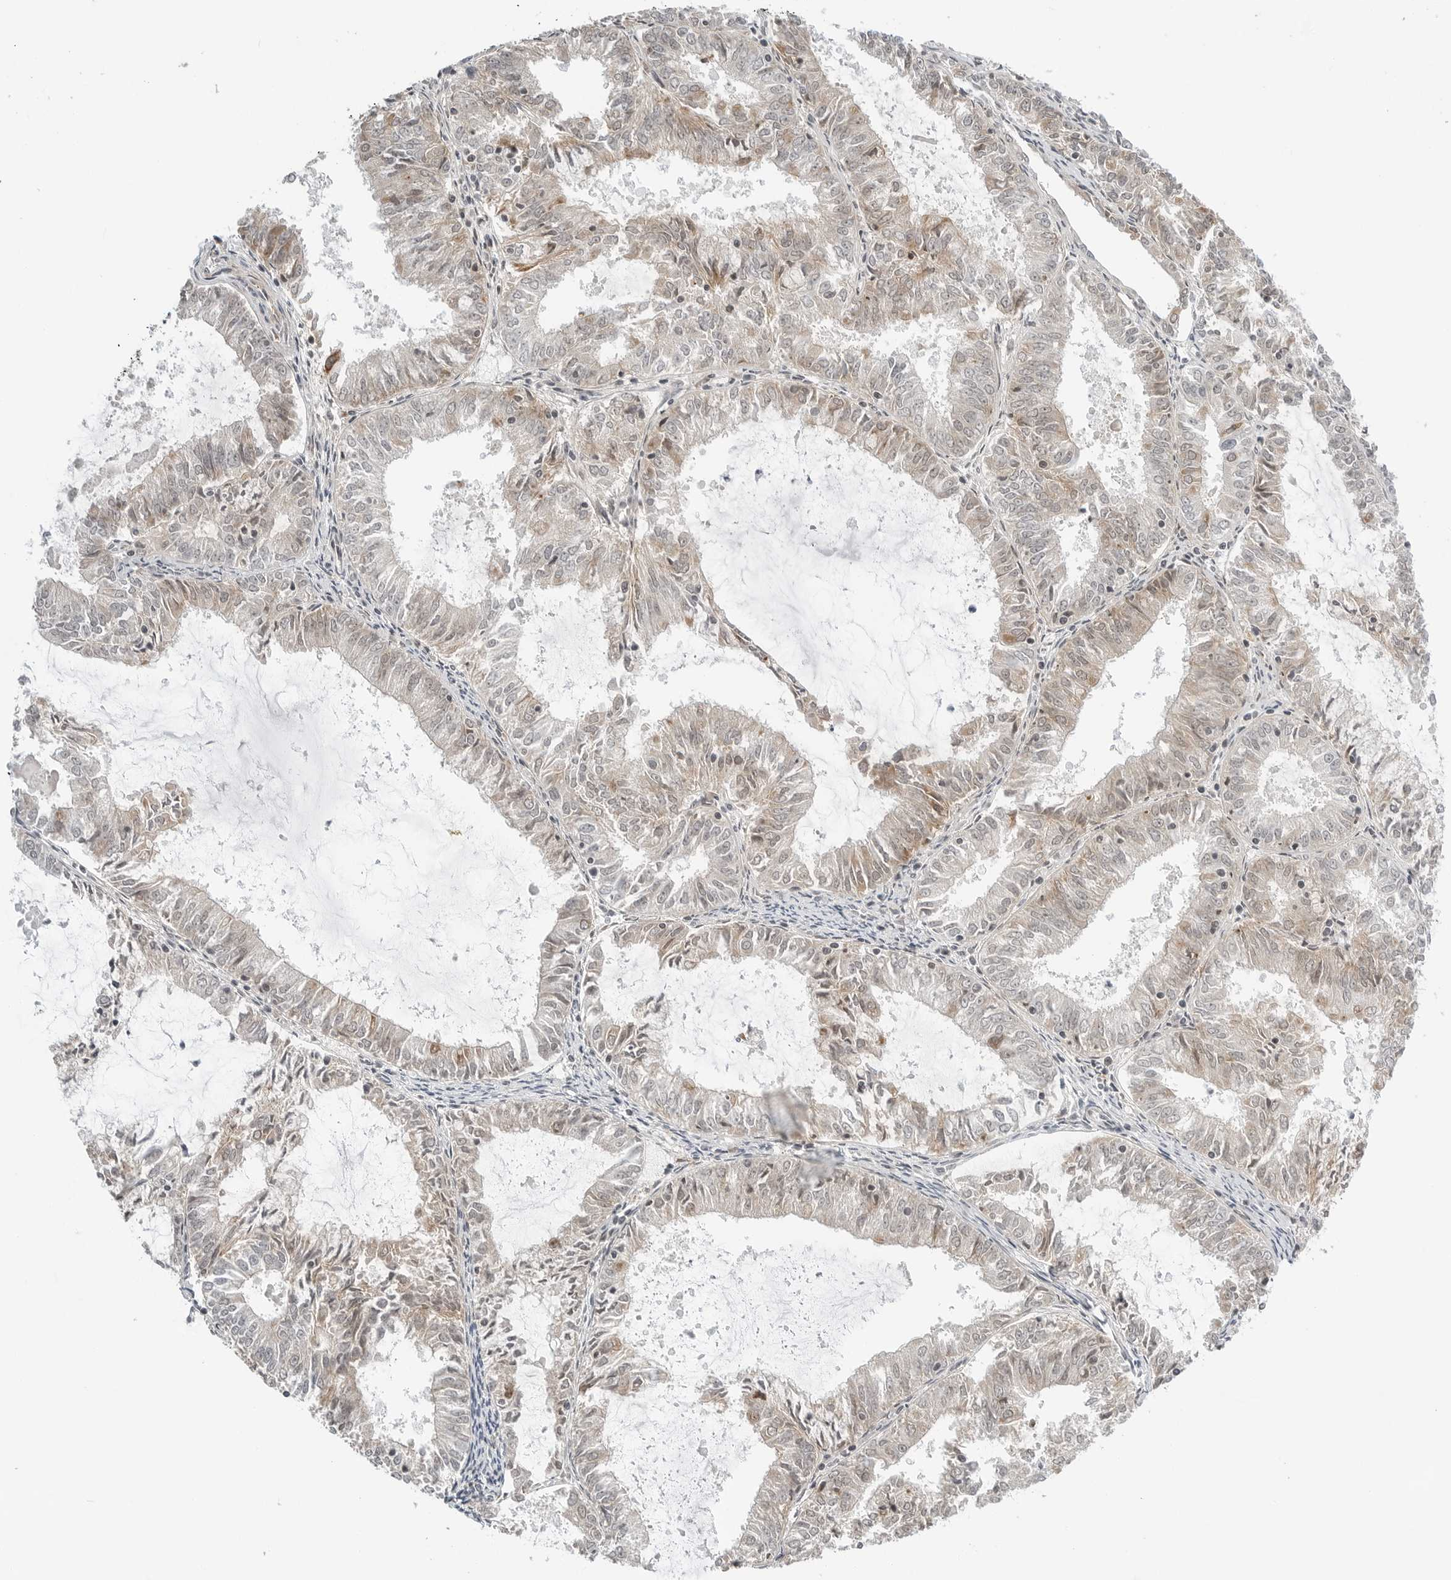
{"staining": {"intensity": "weak", "quantity": "<25%", "location": "cytoplasmic/membranous"}, "tissue": "endometrial cancer", "cell_type": "Tumor cells", "image_type": "cancer", "snomed": [{"axis": "morphology", "description": "Adenocarcinoma, NOS"}, {"axis": "topography", "description": "Endometrium"}], "caption": "DAB (3,3'-diaminobenzidine) immunohistochemical staining of endometrial cancer demonstrates no significant expression in tumor cells.", "gene": "PEX2", "patient": {"sex": "female", "age": 57}}